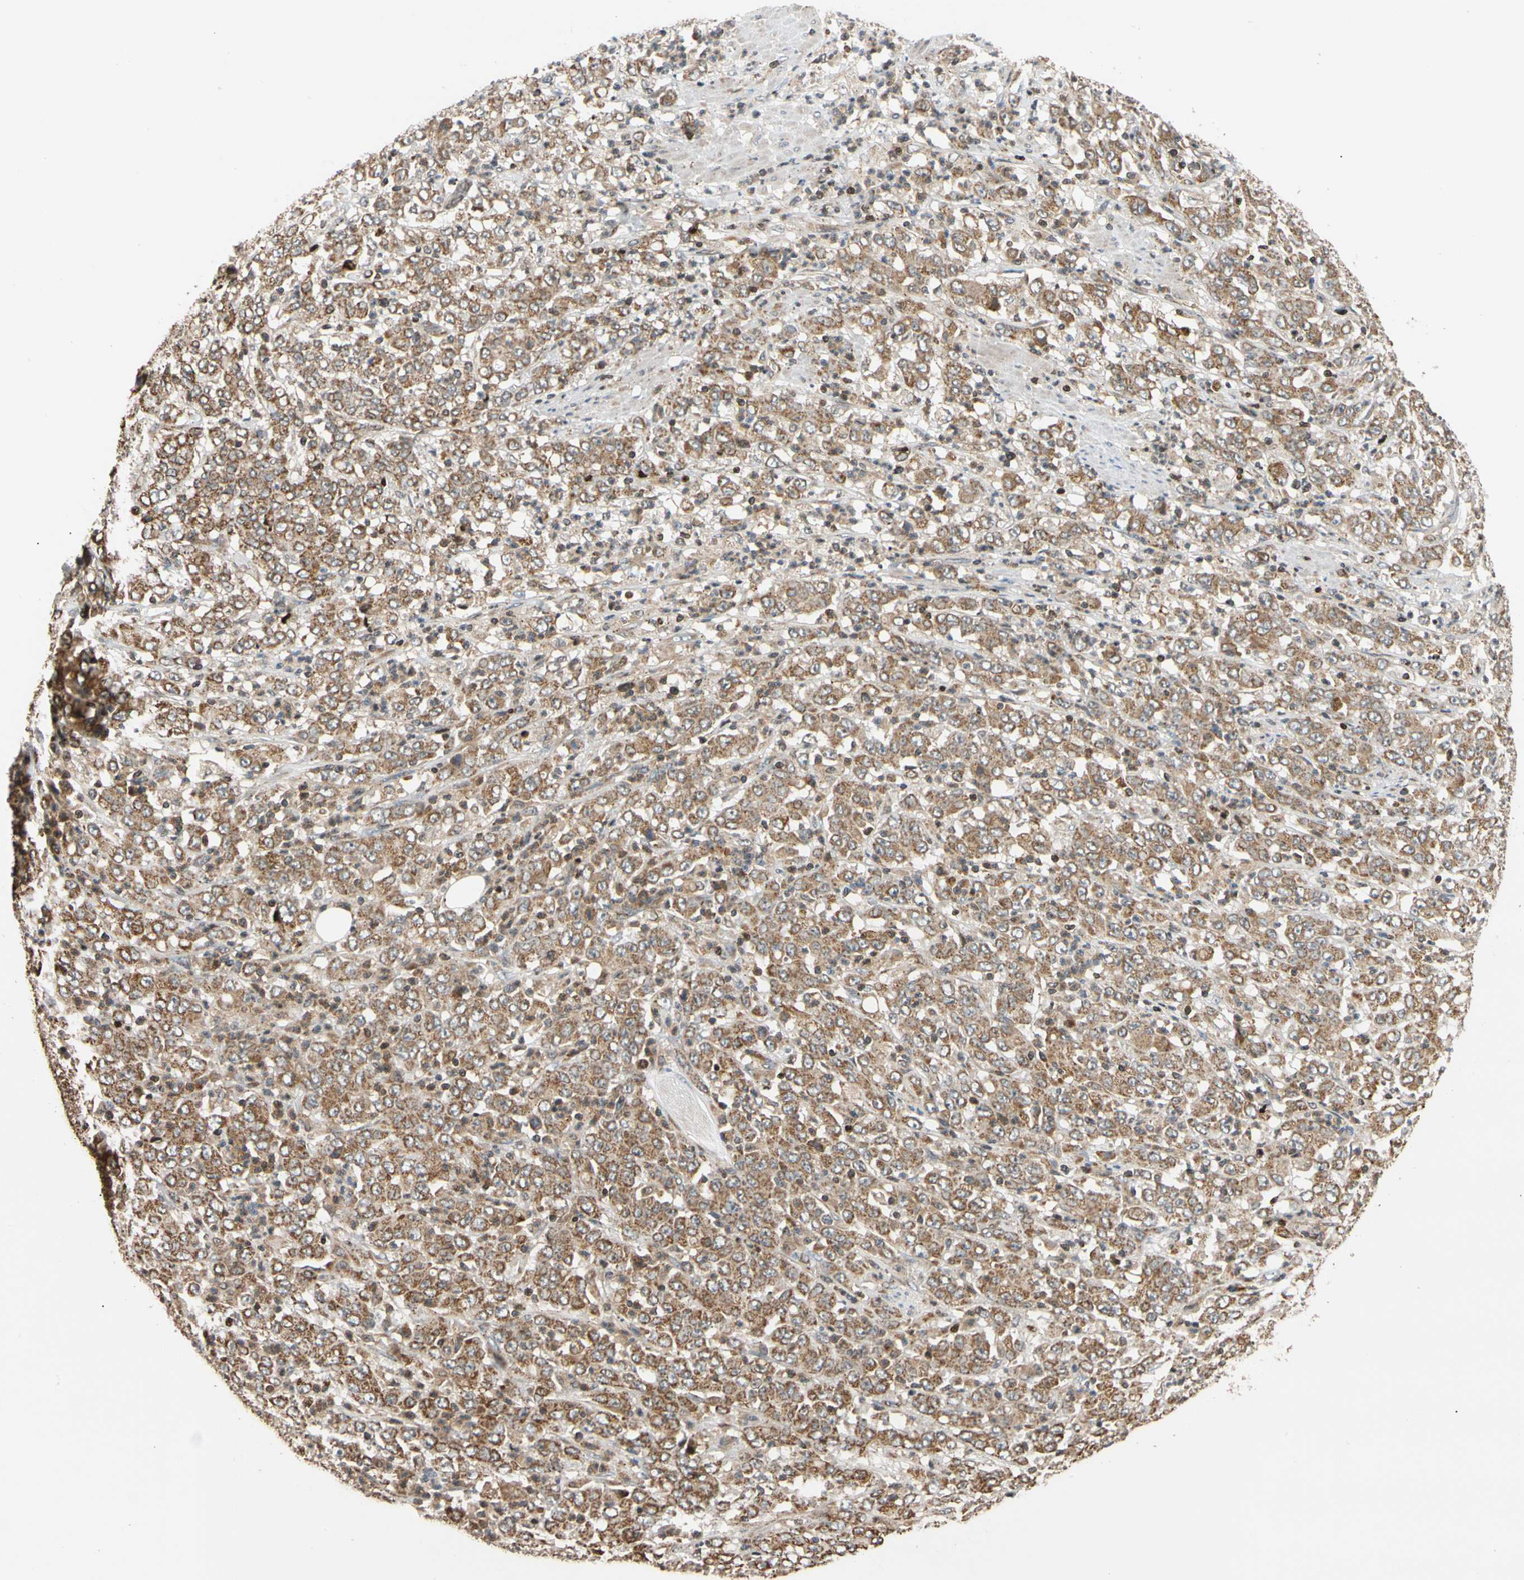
{"staining": {"intensity": "strong", "quantity": ">75%", "location": "cytoplasmic/membranous"}, "tissue": "stomach cancer", "cell_type": "Tumor cells", "image_type": "cancer", "snomed": [{"axis": "morphology", "description": "Adenocarcinoma, NOS"}, {"axis": "topography", "description": "Stomach, lower"}], "caption": "This micrograph shows stomach cancer stained with immunohistochemistry (IHC) to label a protein in brown. The cytoplasmic/membranous of tumor cells show strong positivity for the protein. Nuclei are counter-stained blue.", "gene": "IP6K2", "patient": {"sex": "female", "age": 71}}